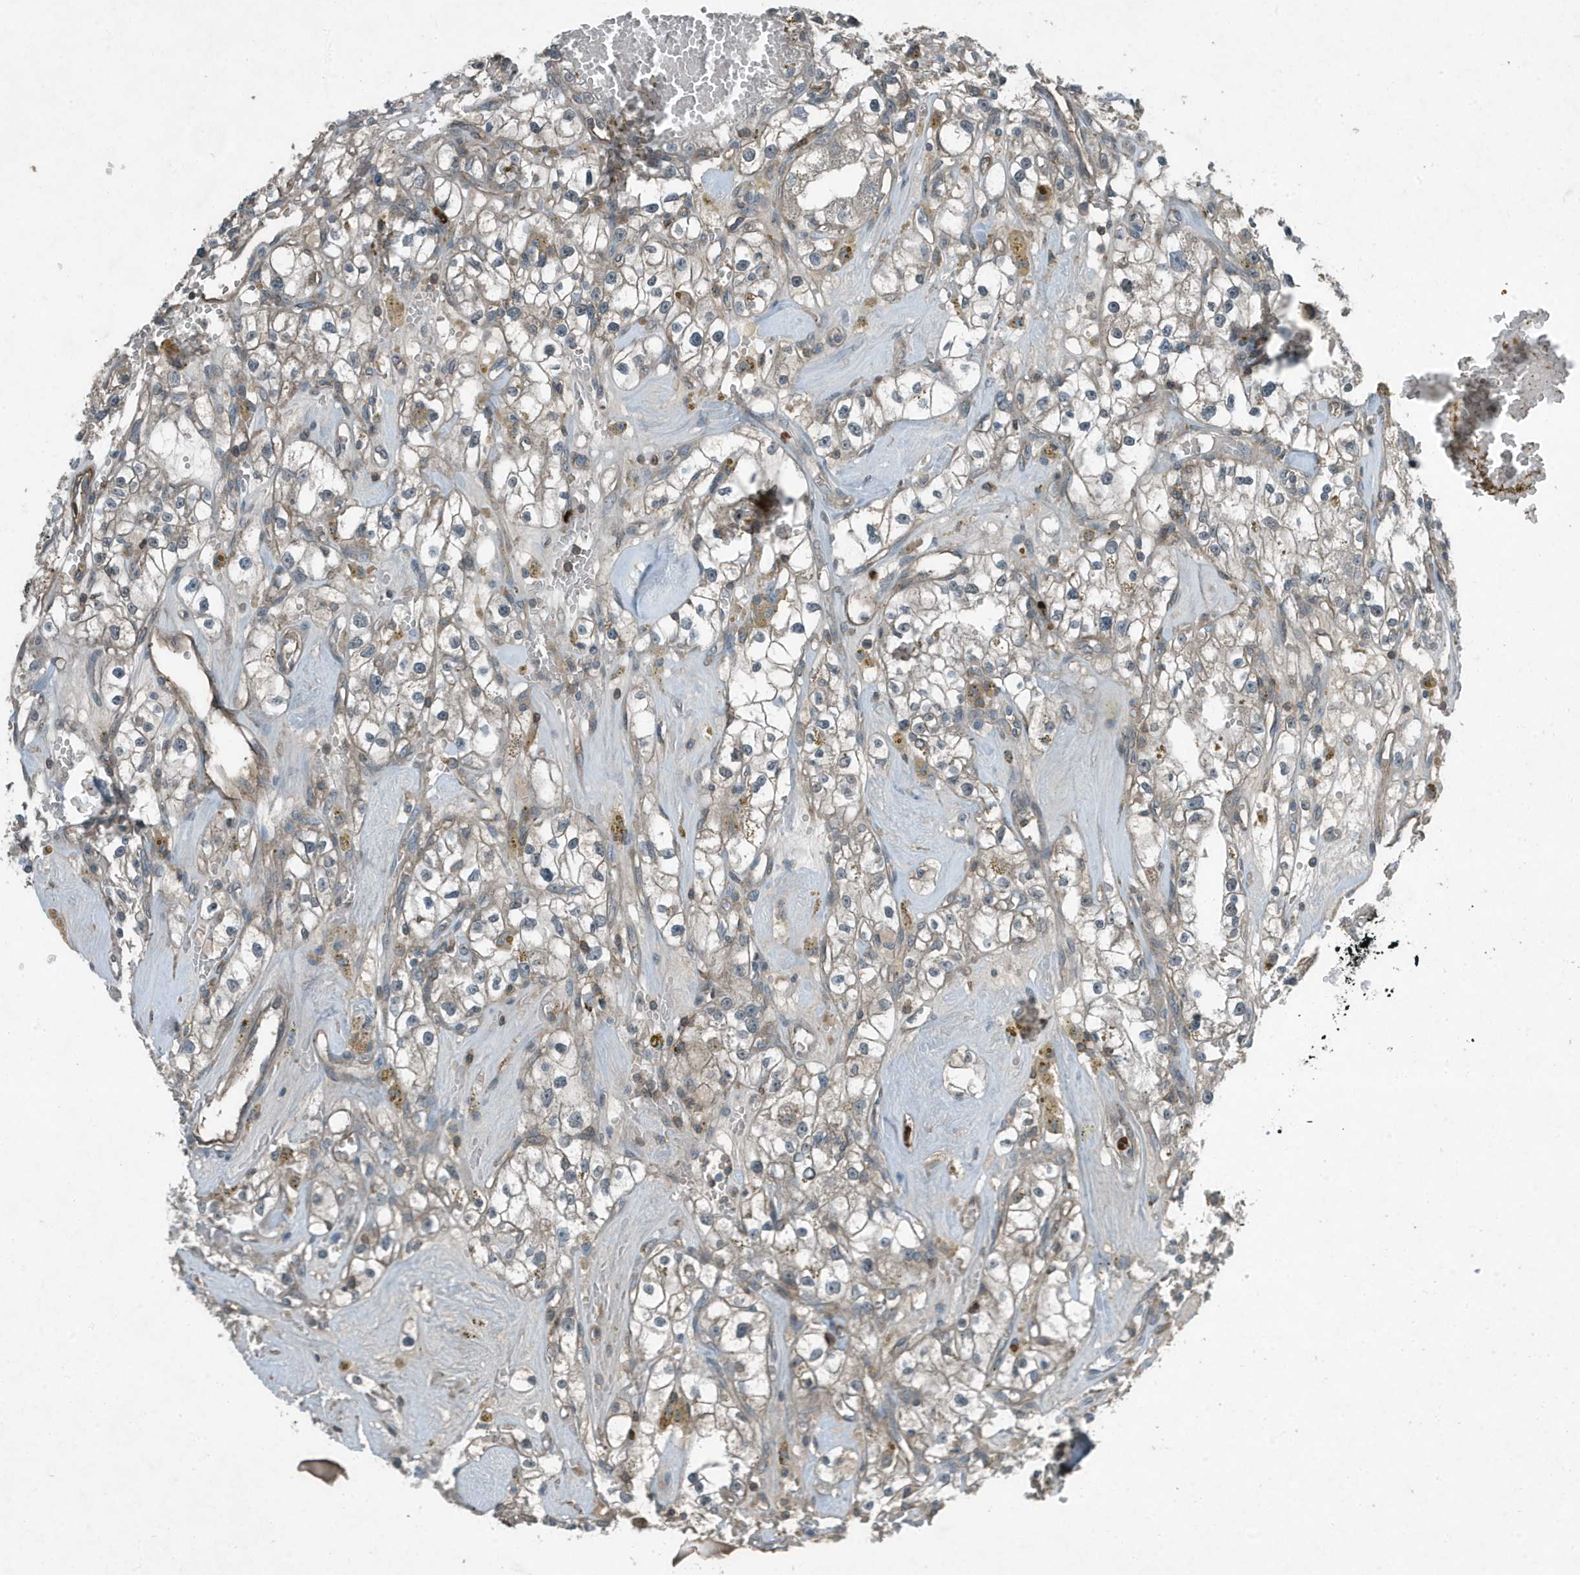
{"staining": {"intensity": "negative", "quantity": "none", "location": "none"}, "tissue": "renal cancer", "cell_type": "Tumor cells", "image_type": "cancer", "snomed": [{"axis": "morphology", "description": "Adenocarcinoma, NOS"}, {"axis": "topography", "description": "Kidney"}], "caption": "Renal cancer stained for a protein using immunohistochemistry (IHC) demonstrates no staining tumor cells.", "gene": "DAPP1", "patient": {"sex": "male", "age": 56}}